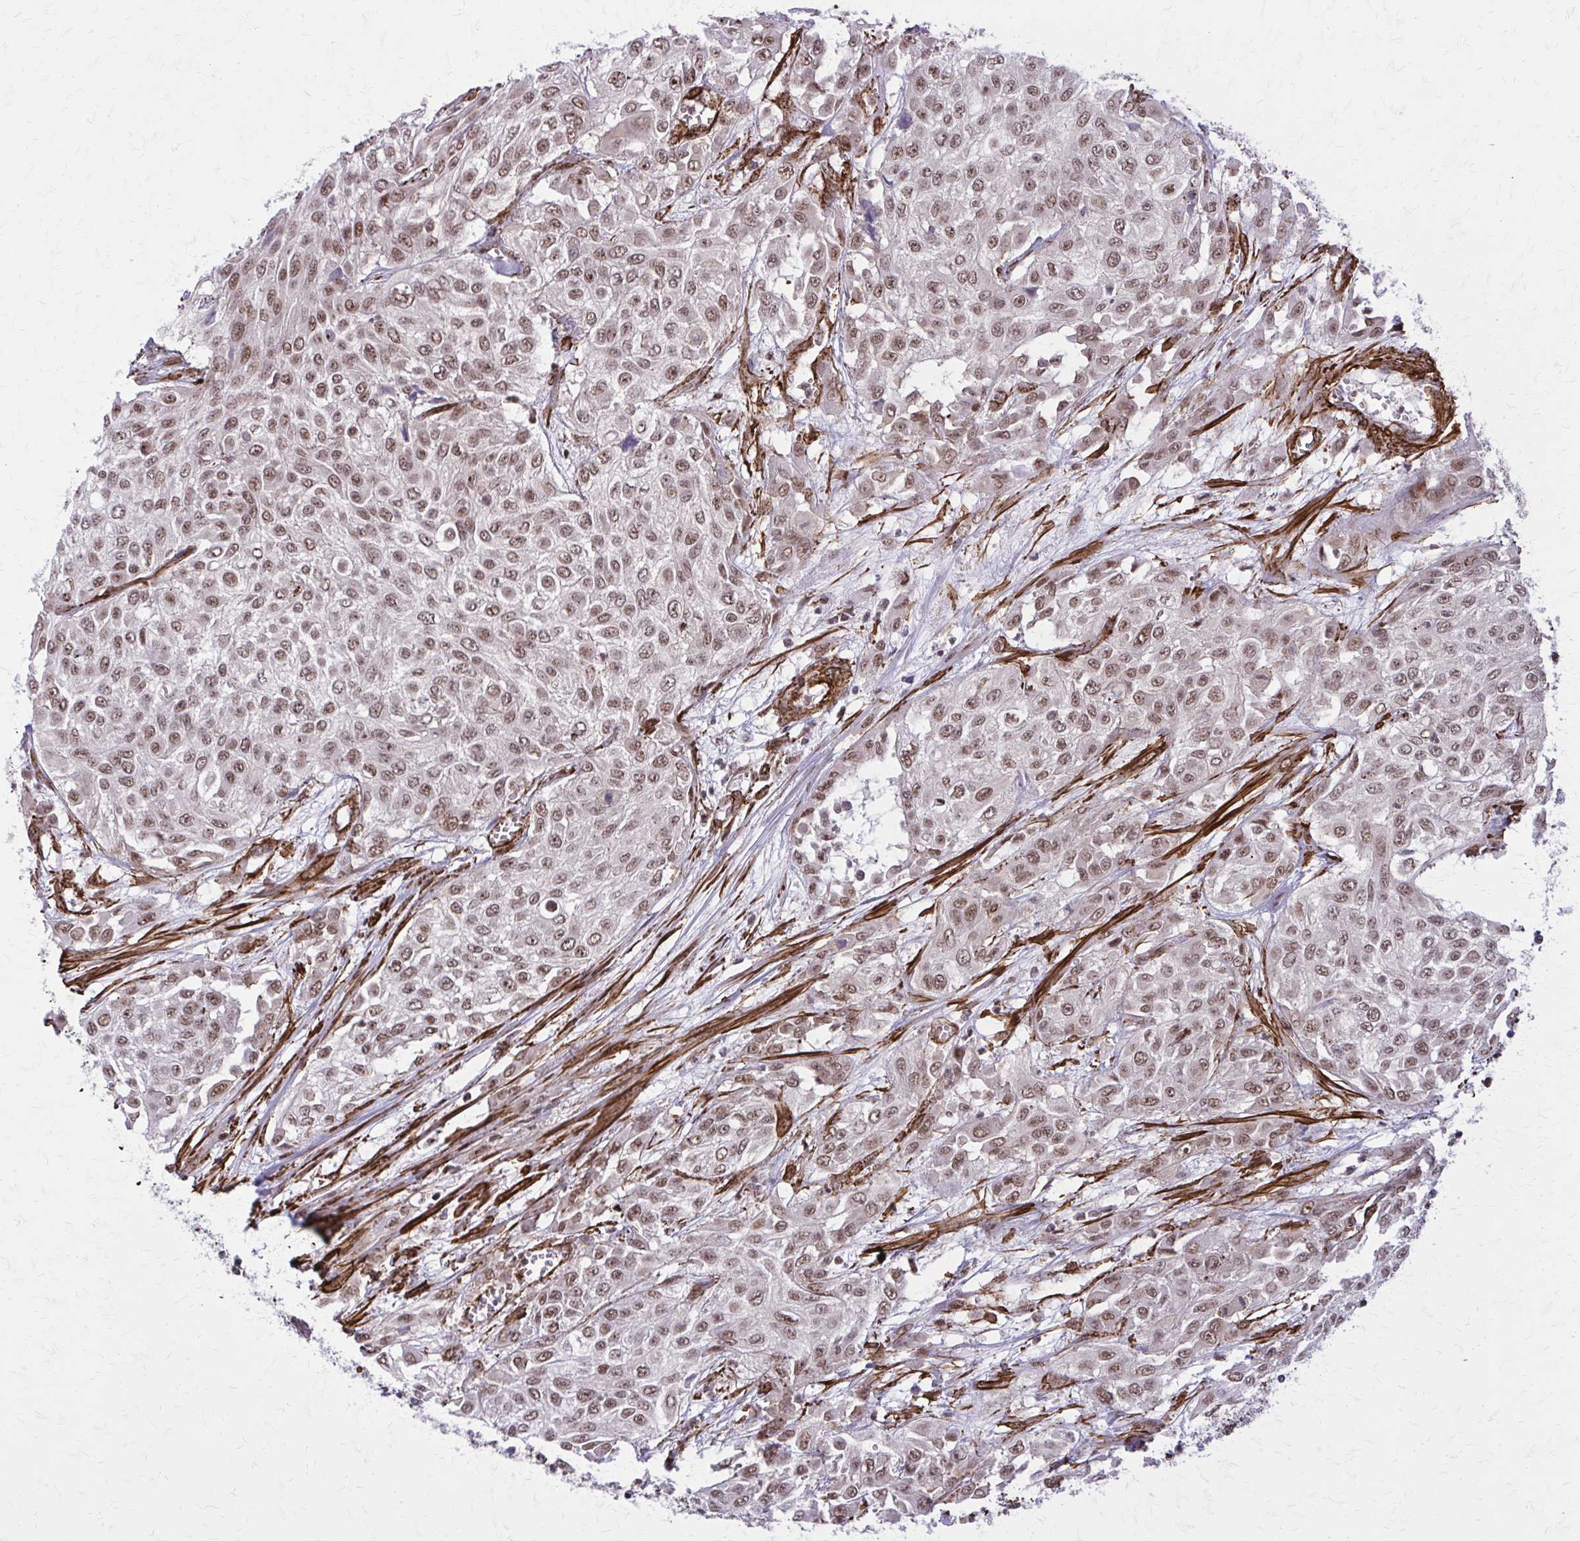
{"staining": {"intensity": "moderate", "quantity": ">75%", "location": "nuclear"}, "tissue": "urothelial cancer", "cell_type": "Tumor cells", "image_type": "cancer", "snomed": [{"axis": "morphology", "description": "Urothelial carcinoma, High grade"}, {"axis": "topography", "description": "Urinary bladder"}], "caption": "This is an image of immunohistochemistry staining of urothelial cancer, which shows moderate staining in the nuclear of tumor cells.", "gene": "NRBF2", "patient": {"sex": "male", "age": 57}}